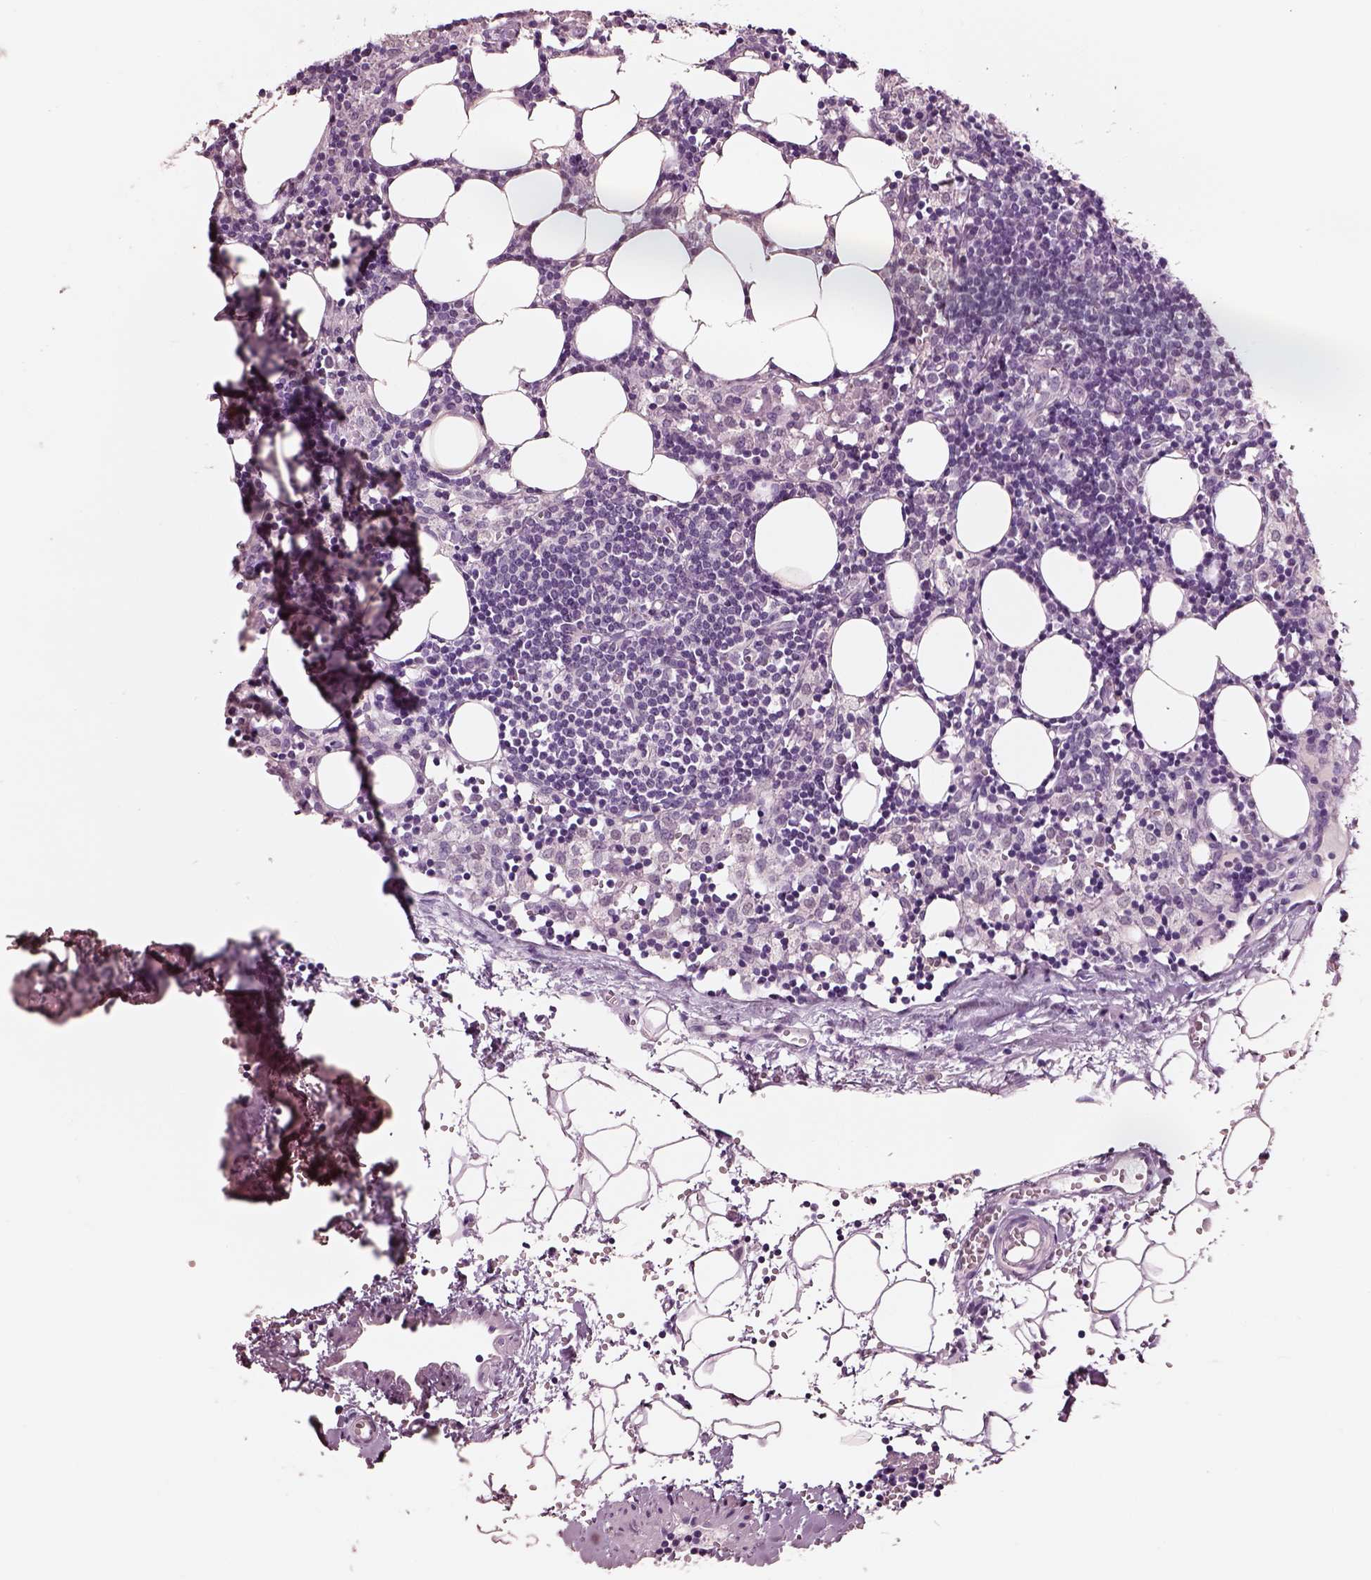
{"staining": {"intensity": "negative", "quantity": "none", "location": "none"}, "tissue": "lymph node", "cell_type": "Germinal center cells", "image_type": "normal", "snomed": [{"axis": "morphology", "description": "Normal tissue, NOS"}, {"axis": "topography", "description": "Lymph node"}], "caption": "IHC histopathology image of benign human lymph node stained for a protein (brown), which reveals no expression in germinal center cells. Nuclei are stained in blue.", "gene": "ELSPBP1", "patient": {"sex": "female", "age": 52}}